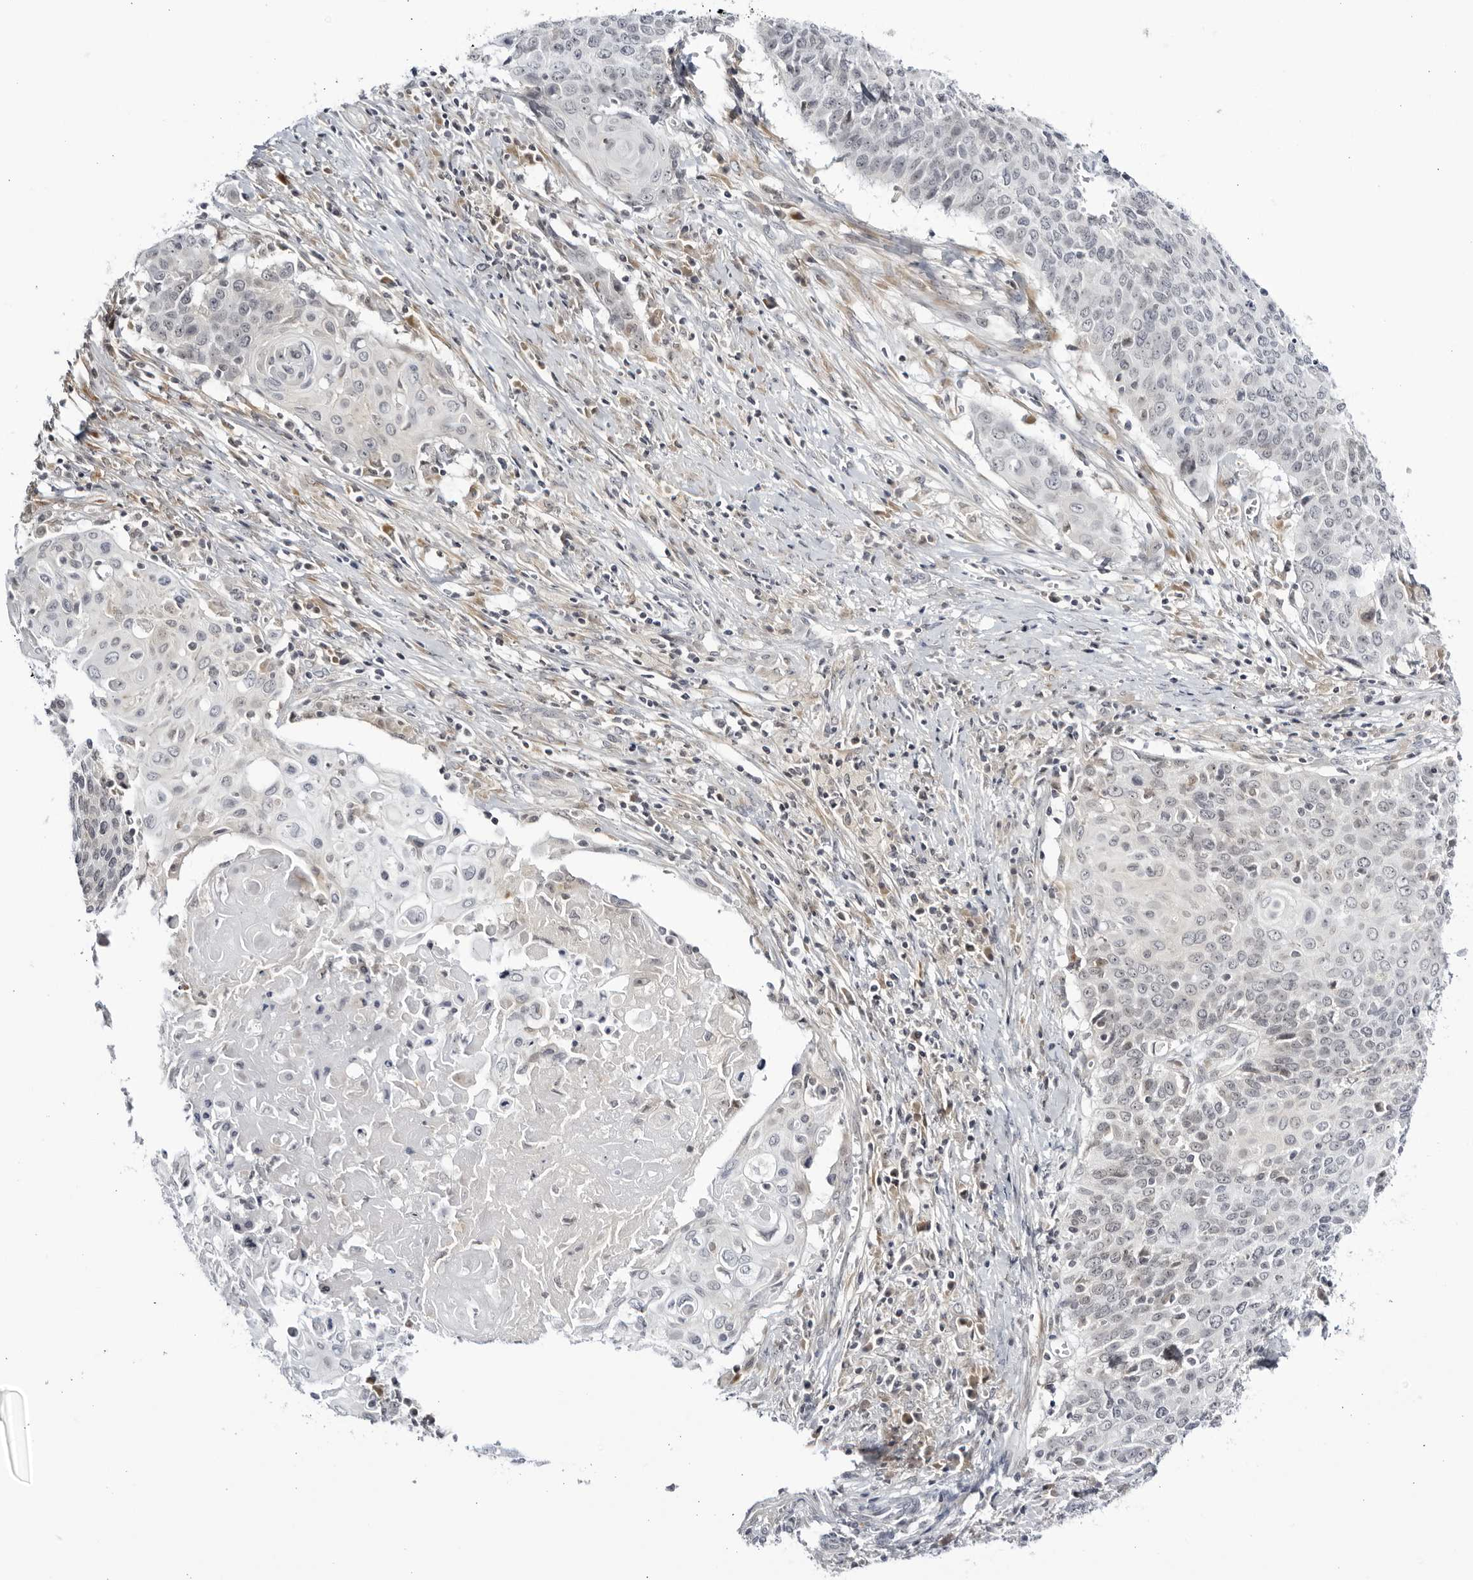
{"staining": {"intensity": "negative", "quantity": "none", "location": "none"}, "tissue": "cervical cancer", "cell_type": "Tumor cells", "image_type": "cancer", "snomed": [{"axis": "morphology", "description": "Squamous cell carcinoma, NOS"}, {"axis": "topography", "description": "Cervix"}], "caption": "Tumor cells are negative for brown protein staining in cervical cancer (squamous cell carcinoma).", "gene": "CNBD1", "patient": {"sex": "female", "age": 39}}